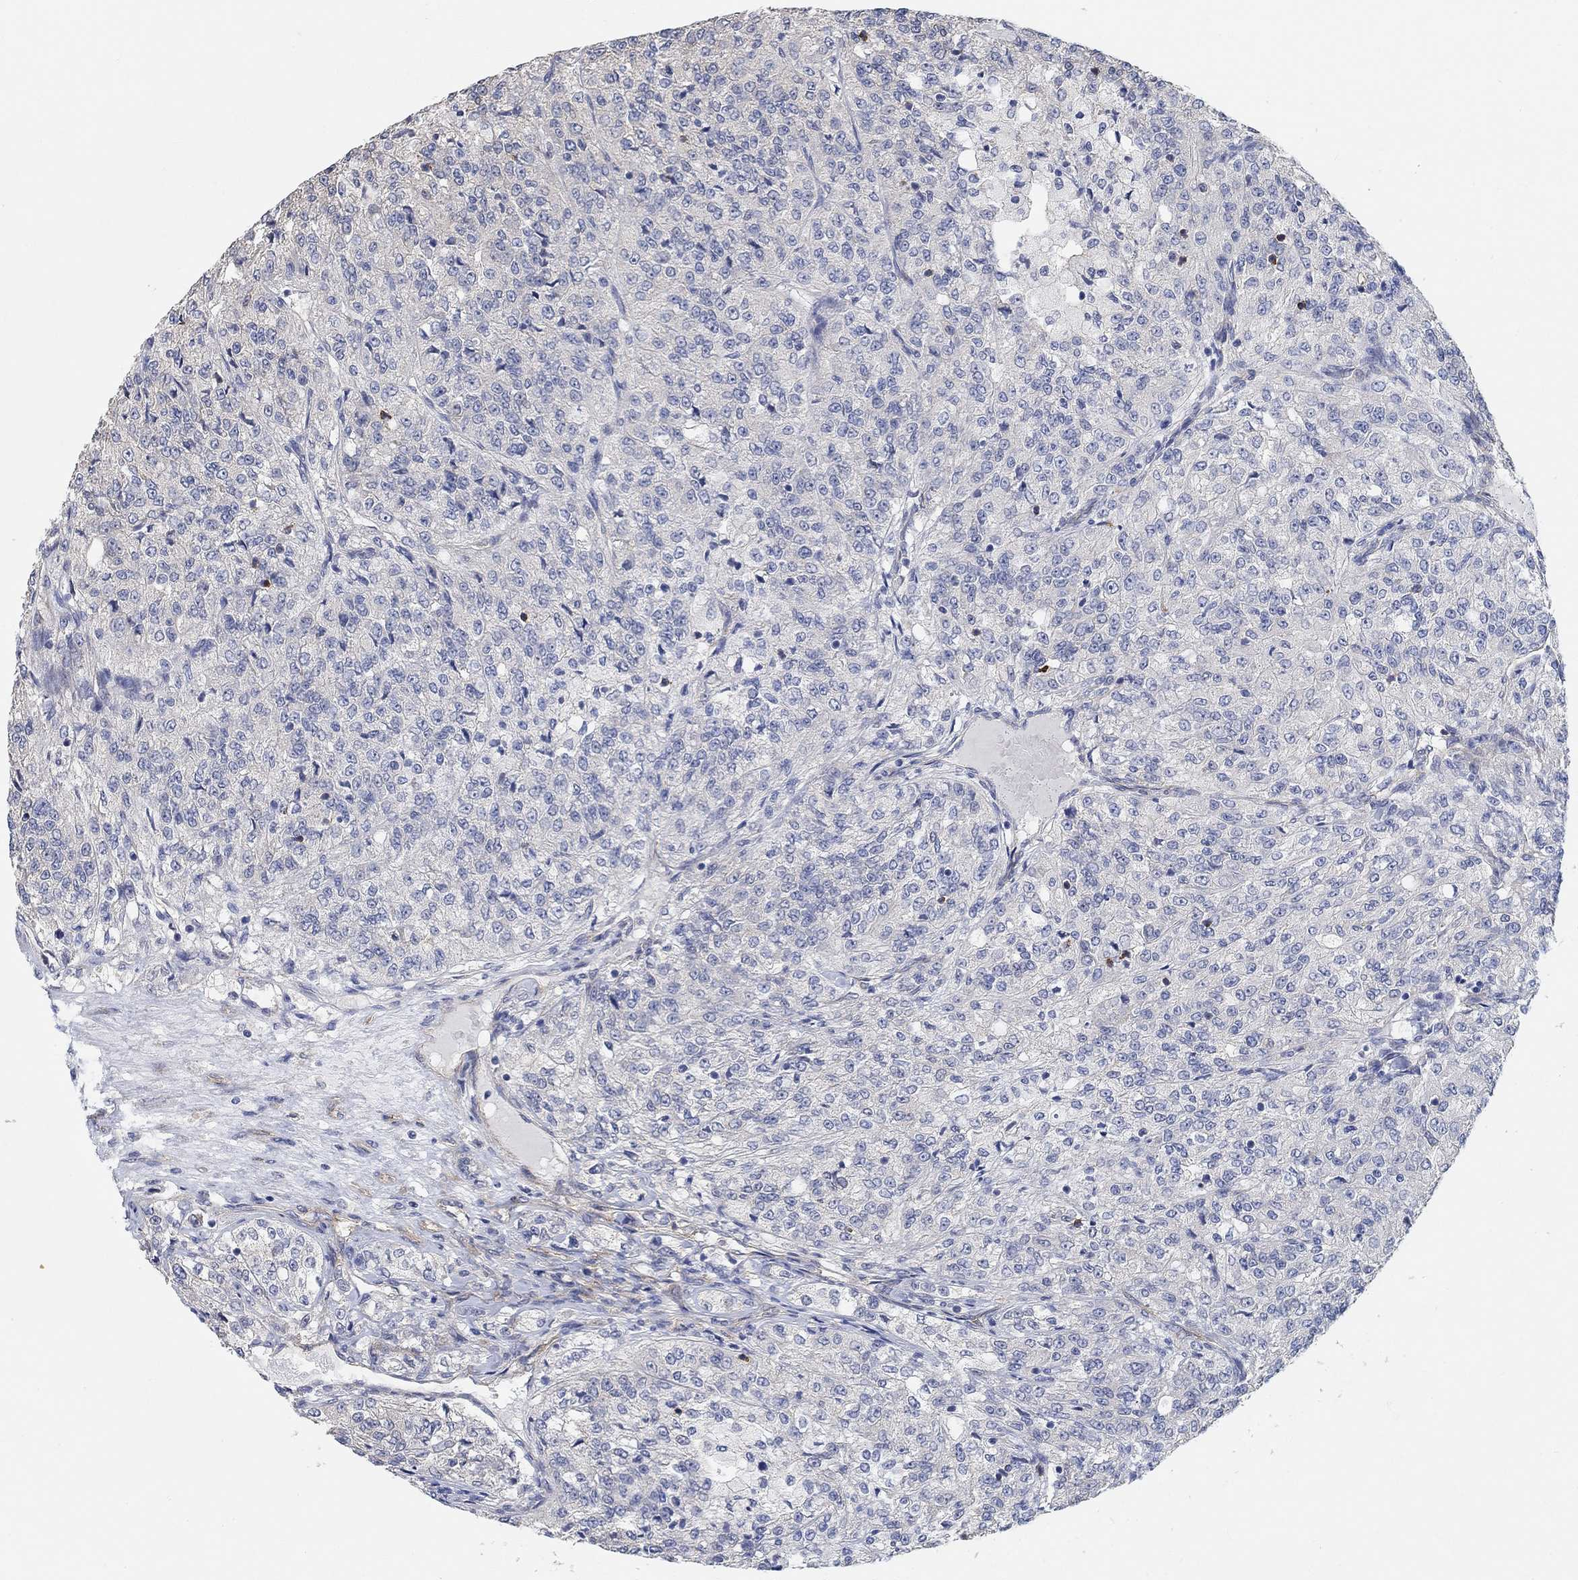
{"staining": {"intensity": "negative", "quantity": "none", "location": "none"}, "tissue": "renal cancer", "cell_type": "Tumor cells", "image_type": "cancer", "snomed": [{"axis": "morphology", "description": "Adenocarcinoma, NOS"}, {"axis": "topography", "description": "Kidney"}], "caption": "DAB (3,3'-diaminobenzidine) immunohistochemical staining of human renal cancer reveals no significant staining in tumor cells. The staining is performed using DAB brown chromogen with nuclei counter-stained in using hematoxylin.", "gene": "SYT16", "patient": {"sex": "female", "age": 63}}